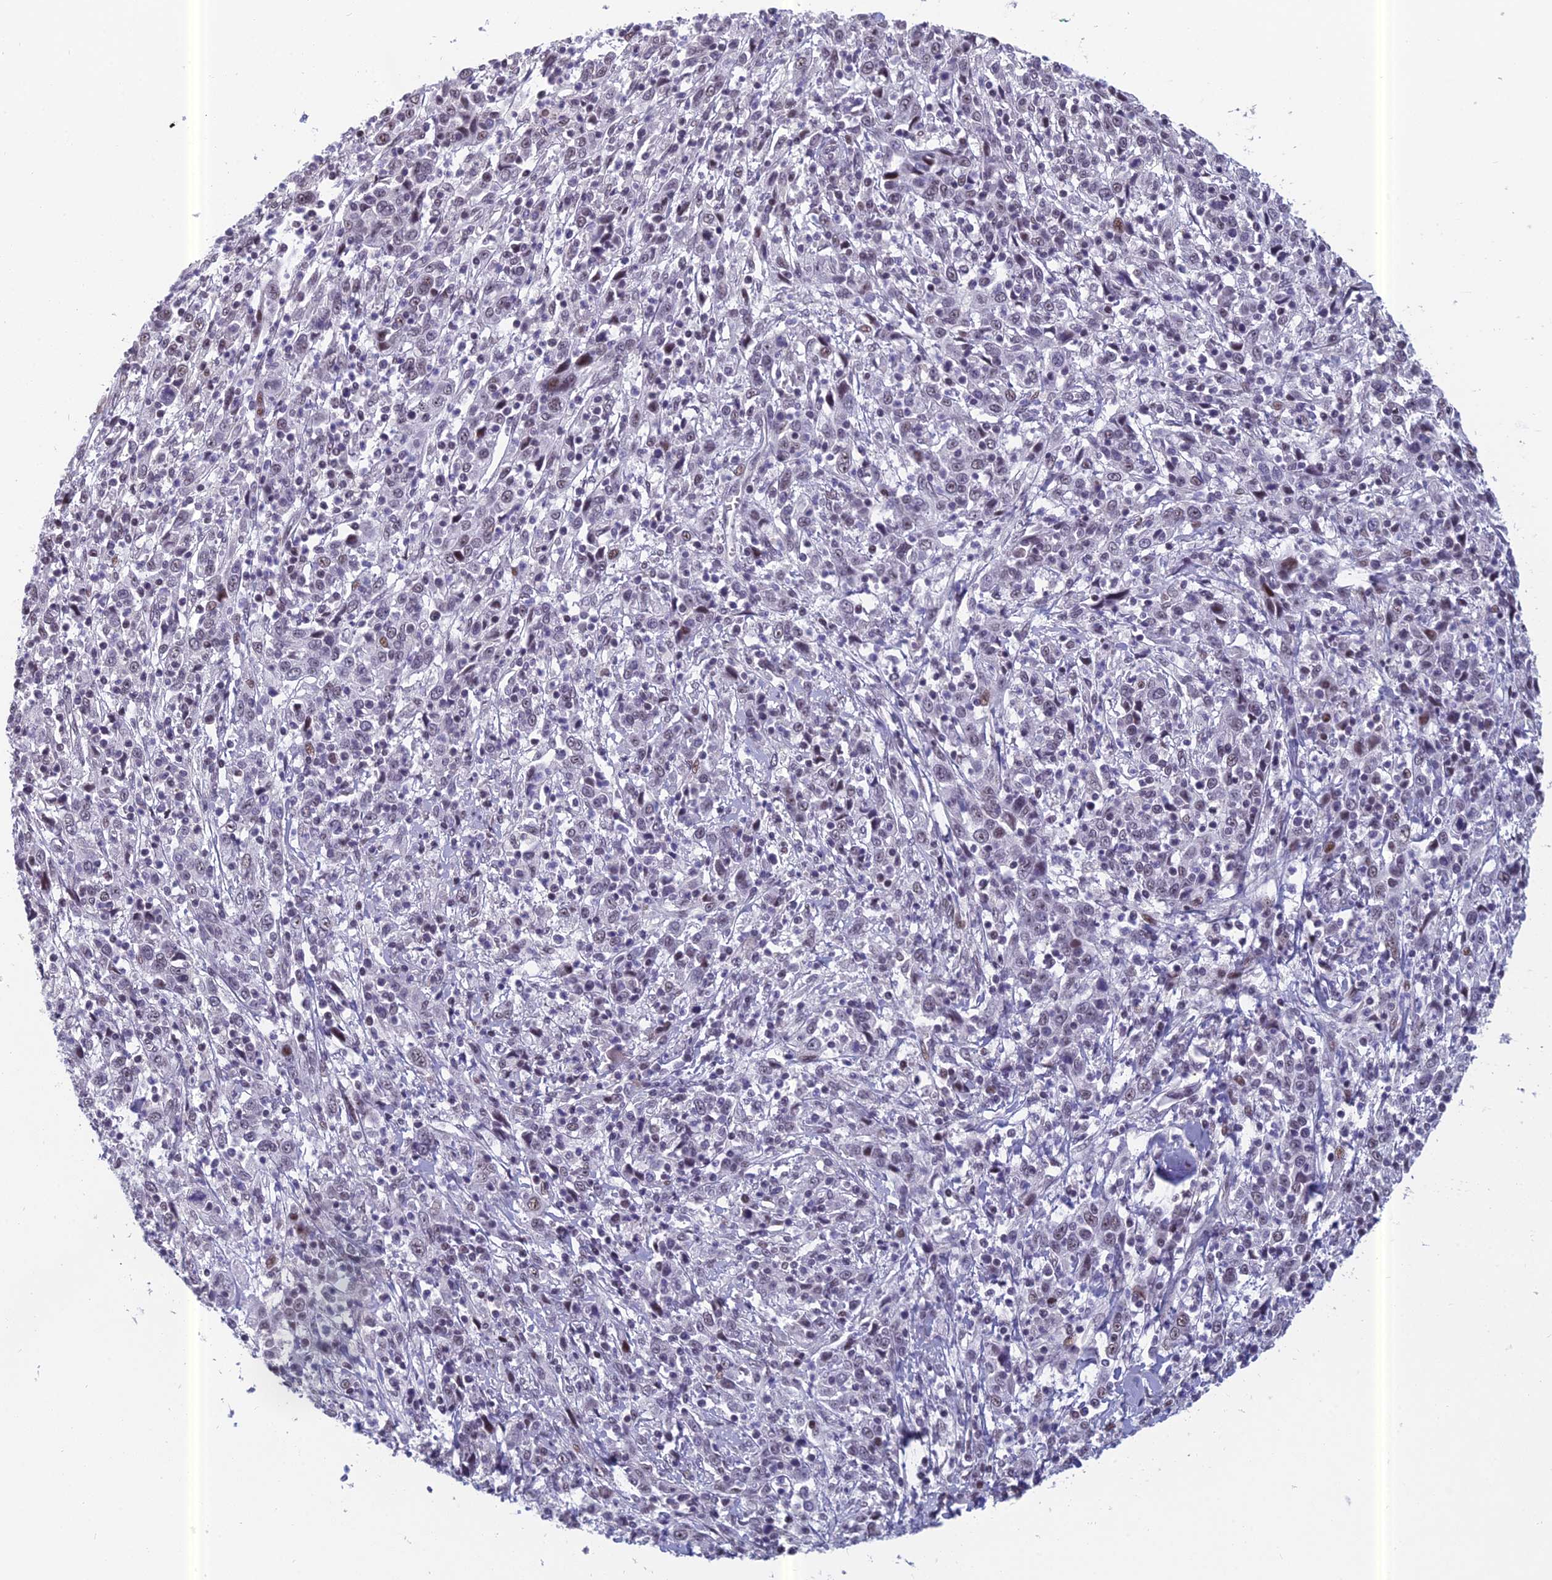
{"staining": {"intensity": "negative", "quantity": "none", "location": "none"}, "tissue": "cervical cancer", "cell_type": "Tumor cells", "image_type": "cancer", "snomed": [{"axis": "morphology", "description": "Squamous cell carcinoma, NOS"}, {"axis": "topography", "description": "Cervix"}], "caption": "Protein analysis of cervical cancer (squamous cell carcinoma) shows no significant staining in tumor cells.", "gene": "RGS17", "patient": {"sex": "female", "age": 46}}